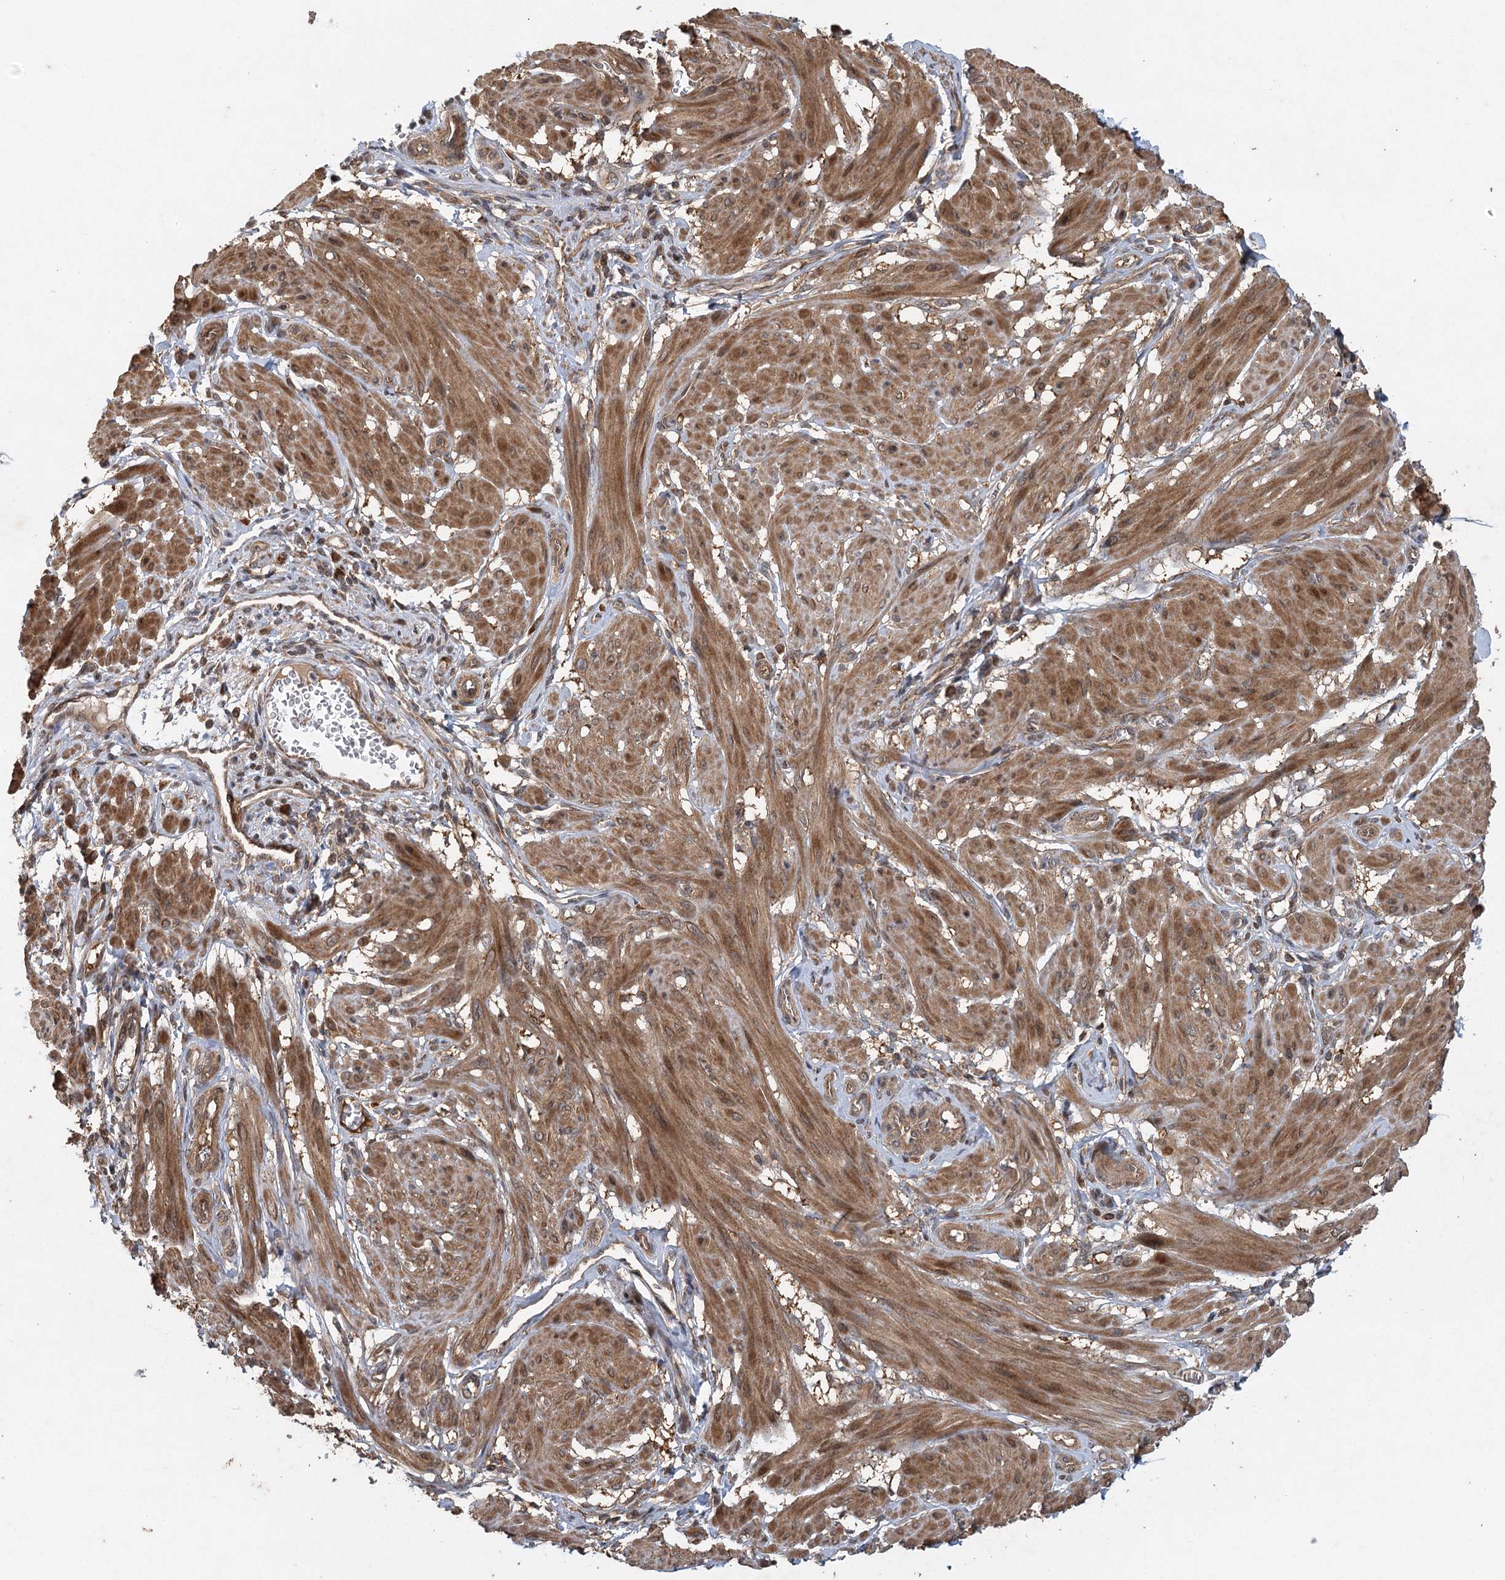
{"staining": {"intensity": "moderate", "quantity": ">75%", "location": "cytoplasmic/membranous"}, "tissue": "smooth muscle", "cell_type": "Smooth muscle cells", "image_type": "normal", "snomed": [{"axis": "morphology", "description": "Normal tissue, NOS"}, {"axis": "topography", "description": "Smooth muscle"}], "caption": "Immunohistochemistry micrograph of unremarkable smooth muscle: human smooth muscle stained using IHC exhibits medium levels of moderate protein expression localized specifically in the cytoplasmic/membranous of smooth muscle cells, appearing as a cytoplasmic/membranous brown color.", "gene": "INSIG2", "patient": {"sex": "female", "age": 39}}